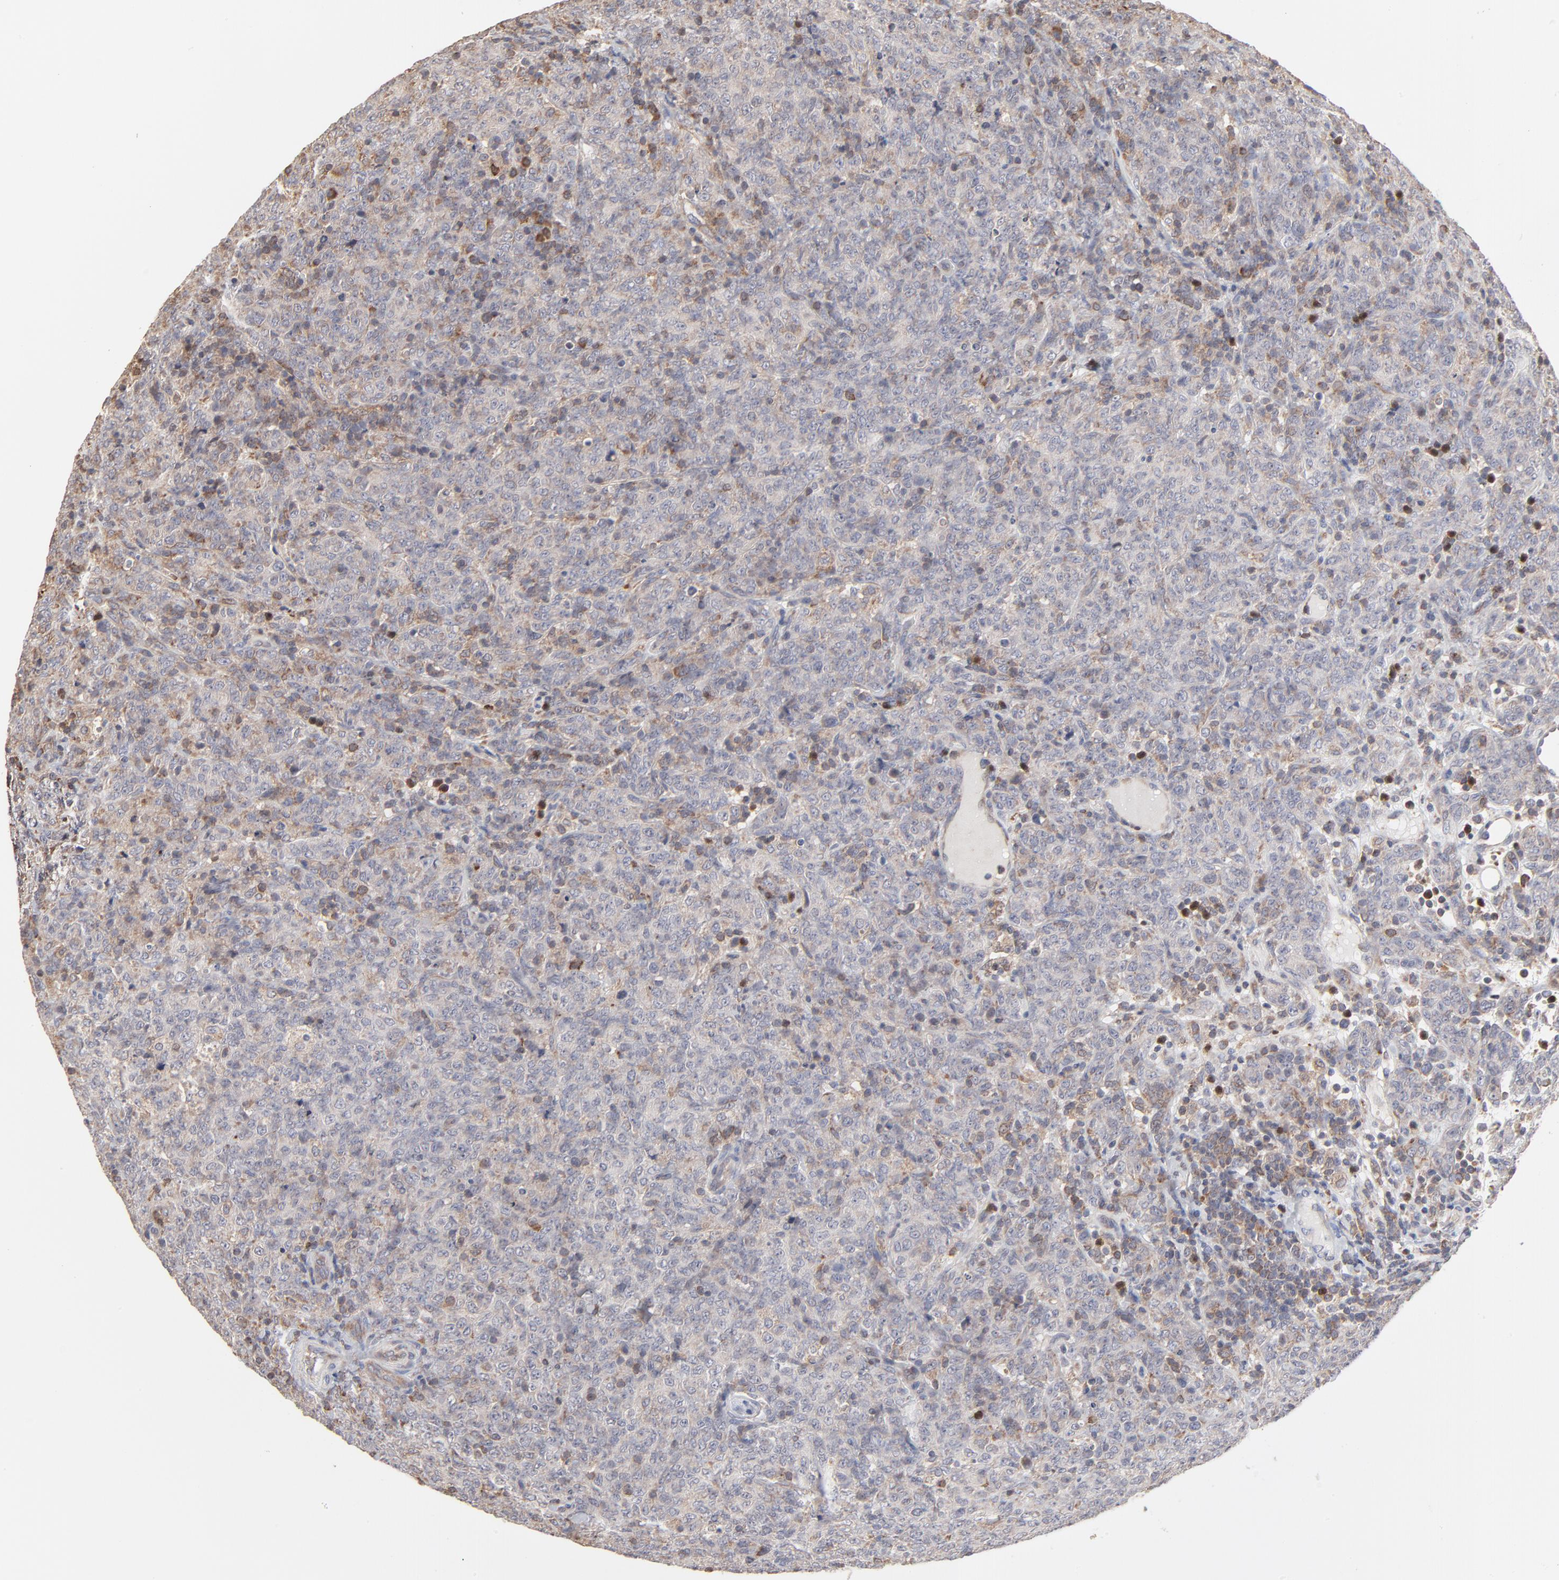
{"staining": {"intensity": "weak", "quantity": "25%-75%", "location": "cytoplasmic/membranous"}, "tissue": "lymphoma", "cell_type": "Tumor cells", "image_type": "cancer", "snomed": [{"axis": "morphology", "description": "Malignant lymphoma, non-Hodgkin's type, High grade"}, {"axis": "topography", "description": "Tonsil"}], "caption": "Lymphoma stained for a protein reveals weak cytoplasmic/membranous positivity in tumor cells. (DAB IHC, brown staining for protein, blue staining for nuclei).", "gene": "RNF213", "patient": {"sex": "female", "age": 36}}